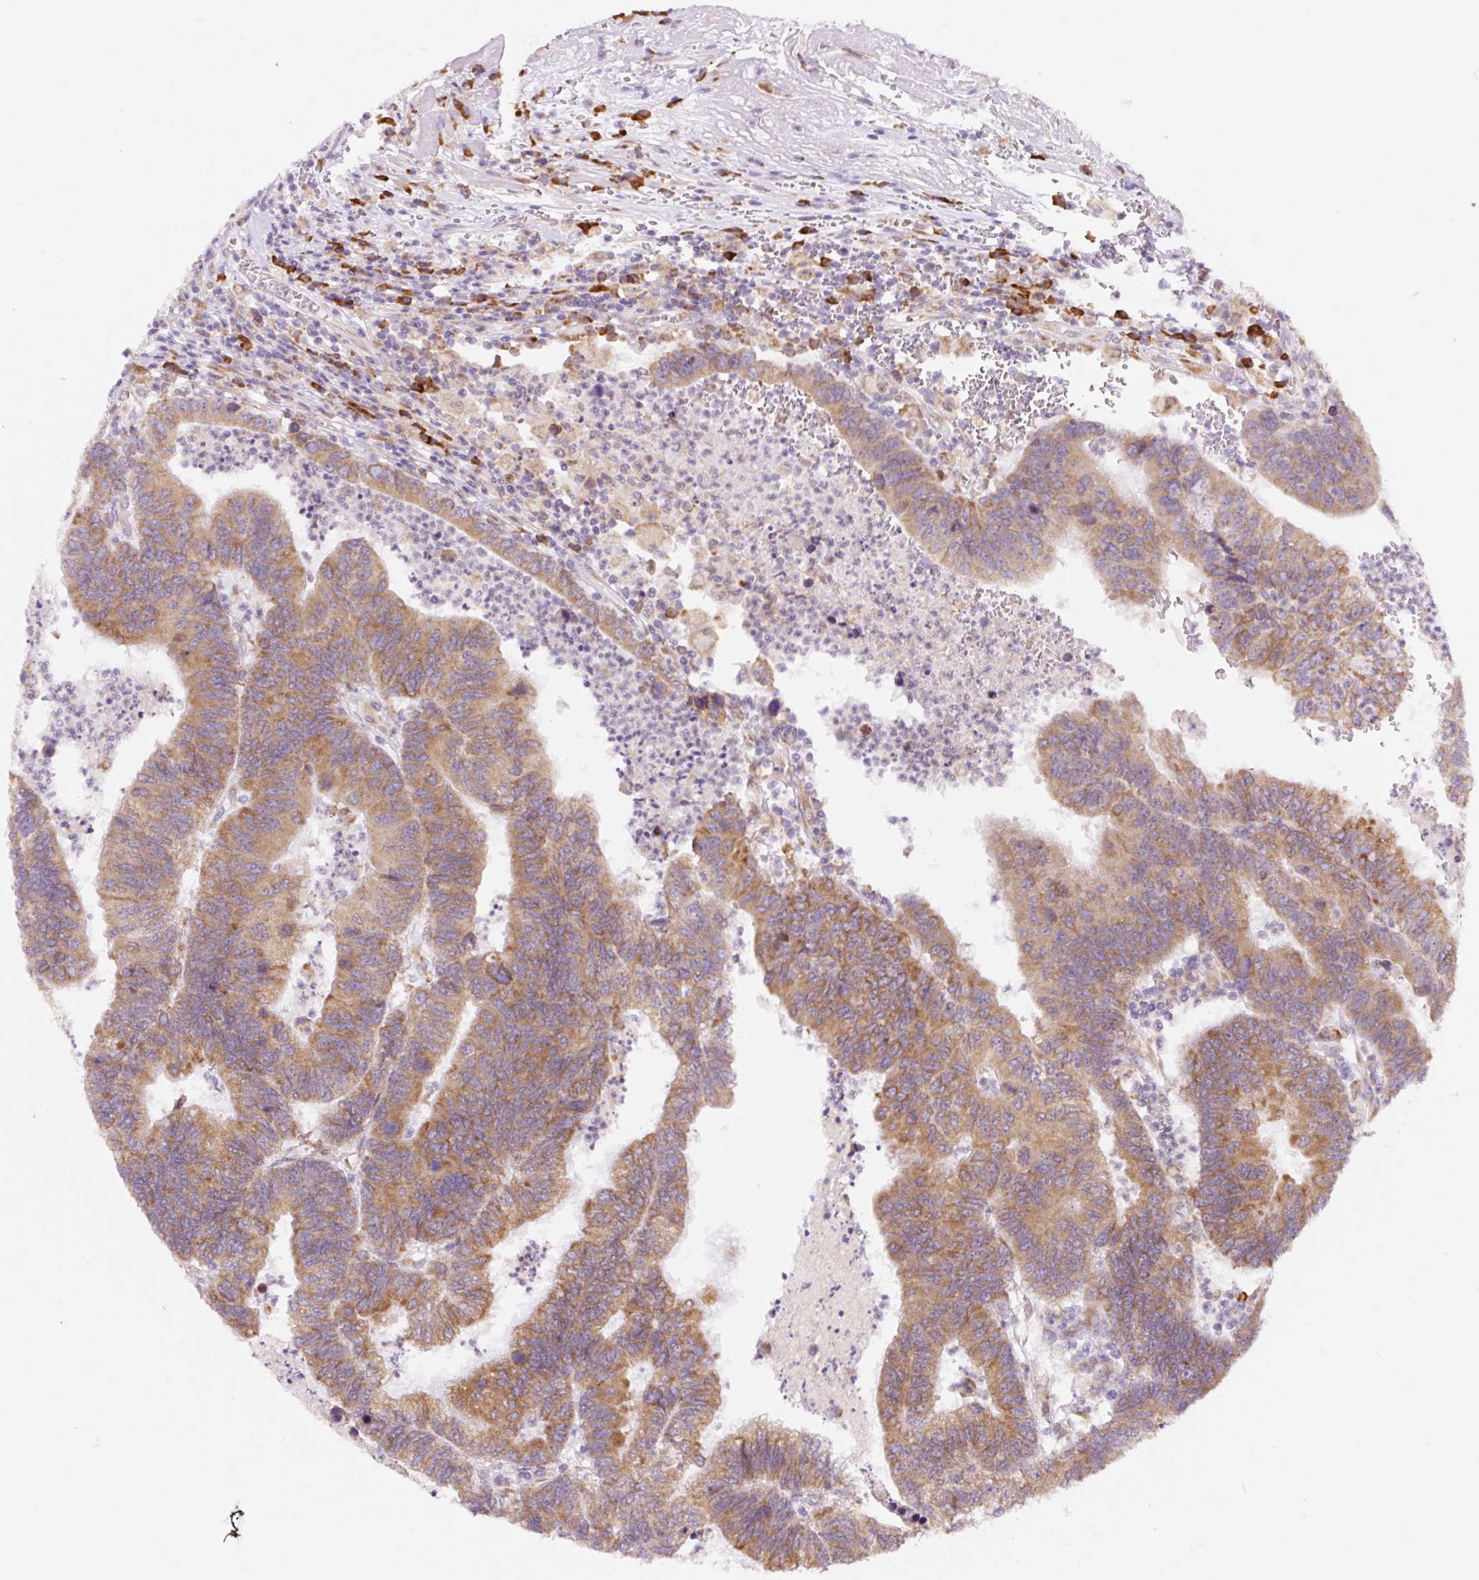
{"staining": {"intensity": "moderate", "quantity": ">75%", "location": "cytoplasmic/membranous"}, "tissue": "colorectal cancer", "cell_type": "Tumor cells", "image_type": "cancer", "snomed": [{"axis": "morphology", "description": "Adenocarcinoma, NOS"}, {"axis": "topography", "description": "Colon"}], "caption": "Protein expression analysis of human colorectal cancer reveals moderate cytoplasmic/membranous expression in approximately >75% of tumor cells.", "gene": "DDOST", "patient": {"sex": "female", "age": 48}}